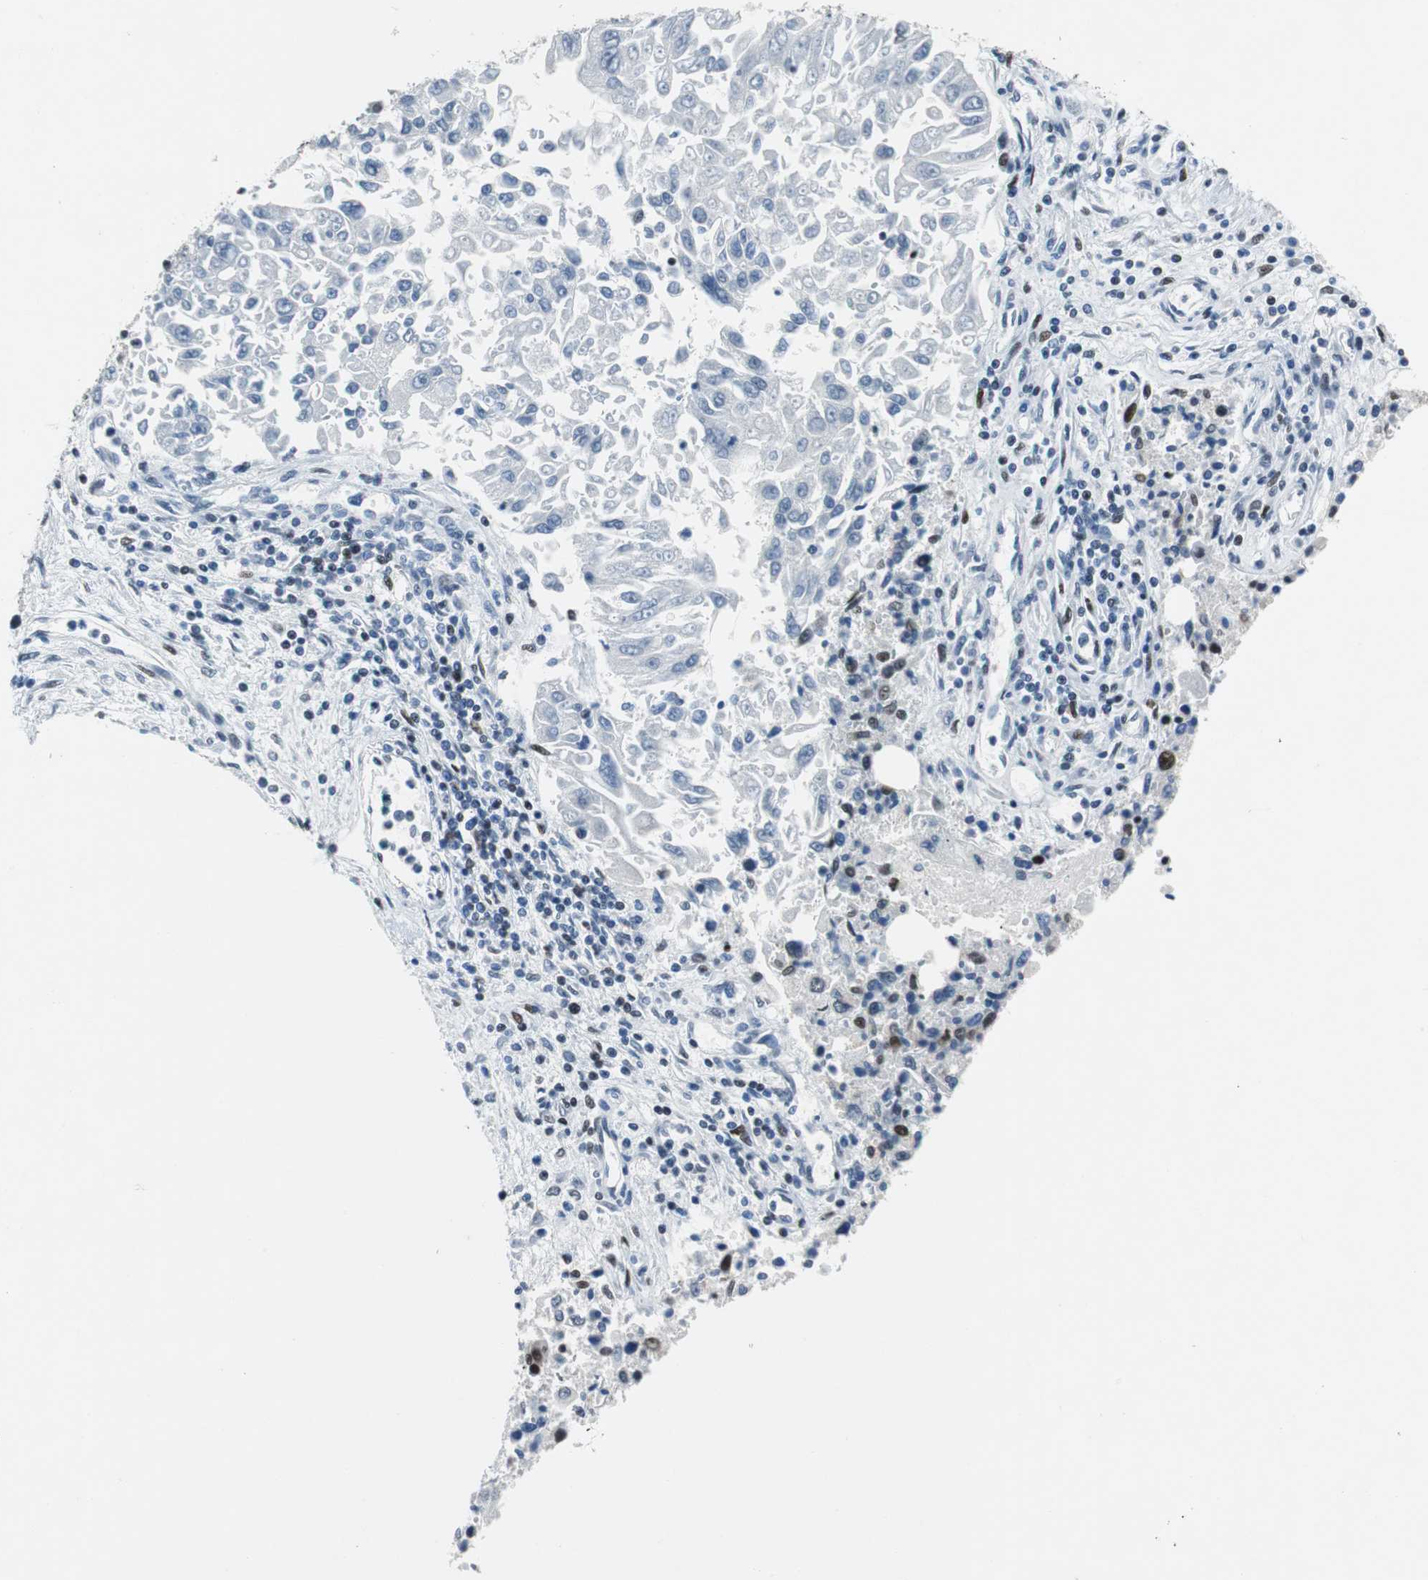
{"staining": {"intensity": "weak", "quantity": "<25%", "location": "nuclear"}, "tissue": "lung cancer", "cell_type": "Tumor cells", "image_type": "cancer", "snomed": [{"axis": "morphology", "description": "Adenocarcinoma, NOS"}, {"axis": "topography", "description": "Lung"}], "caption": "High power microscopy histopathology image of an immunohistochemistry micrograph of adenocarcinoma (lung), revealing no significant positivity in tumor cells.", "gene": "HDAC3", "patient": {"sex": "male", "age": 84}}